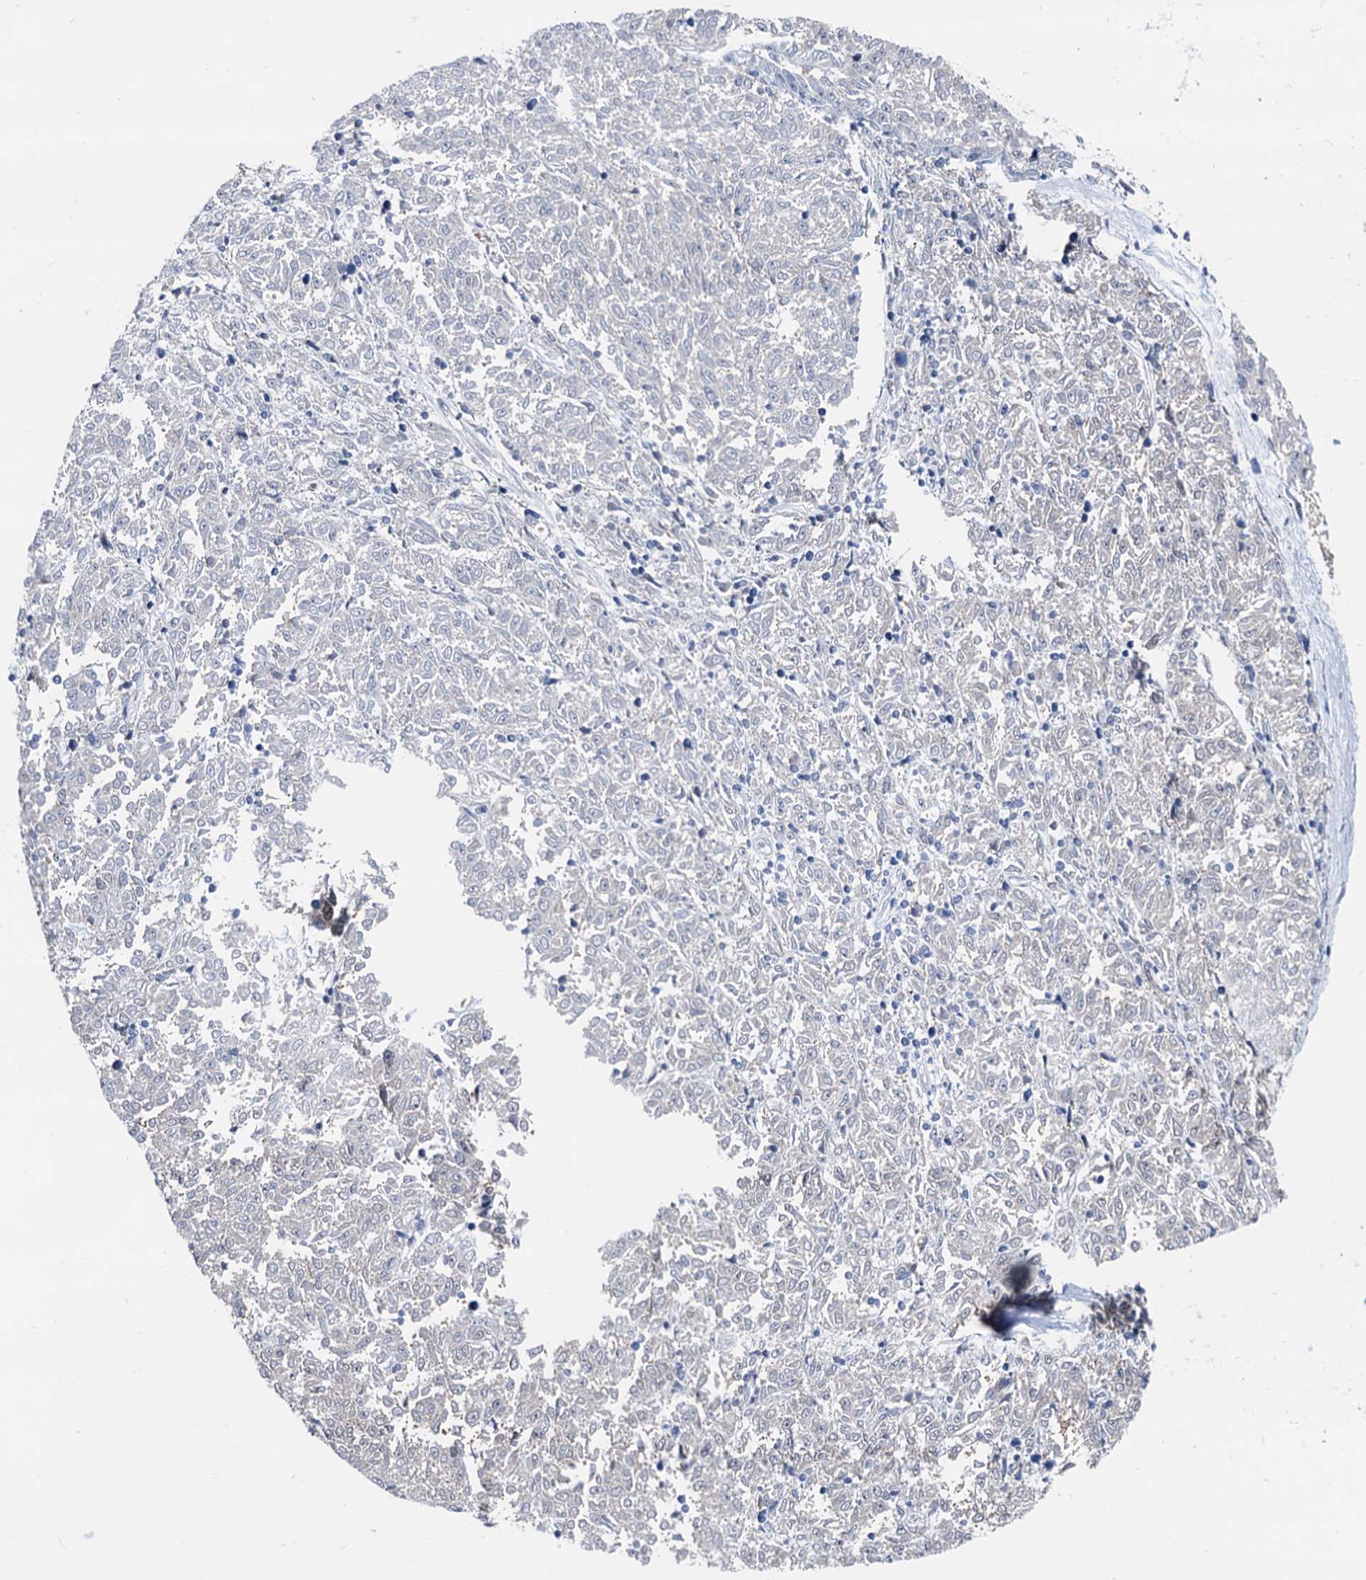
{"staining": {"intensity": "negative", "quantity": "none", "location": "none"}, "tissue": "melanoma", "cell_type": "Tumor cells", "image_type": "cancer", "snomed": [{"axis": "morphology", "description": "Malignant melanoma, NOS"}, {"axis": "topography", "description": "Skin"}], "caption": "Immunohistochemistry (IHC) micrograph of neoplastic tissue: melanoma stained with DAB (3,3'-diaminobenzidine) reveals no significant protein staining in tumor cells.", "gene": "GLO1", "patient": {"sex": "female", "age": 72}}